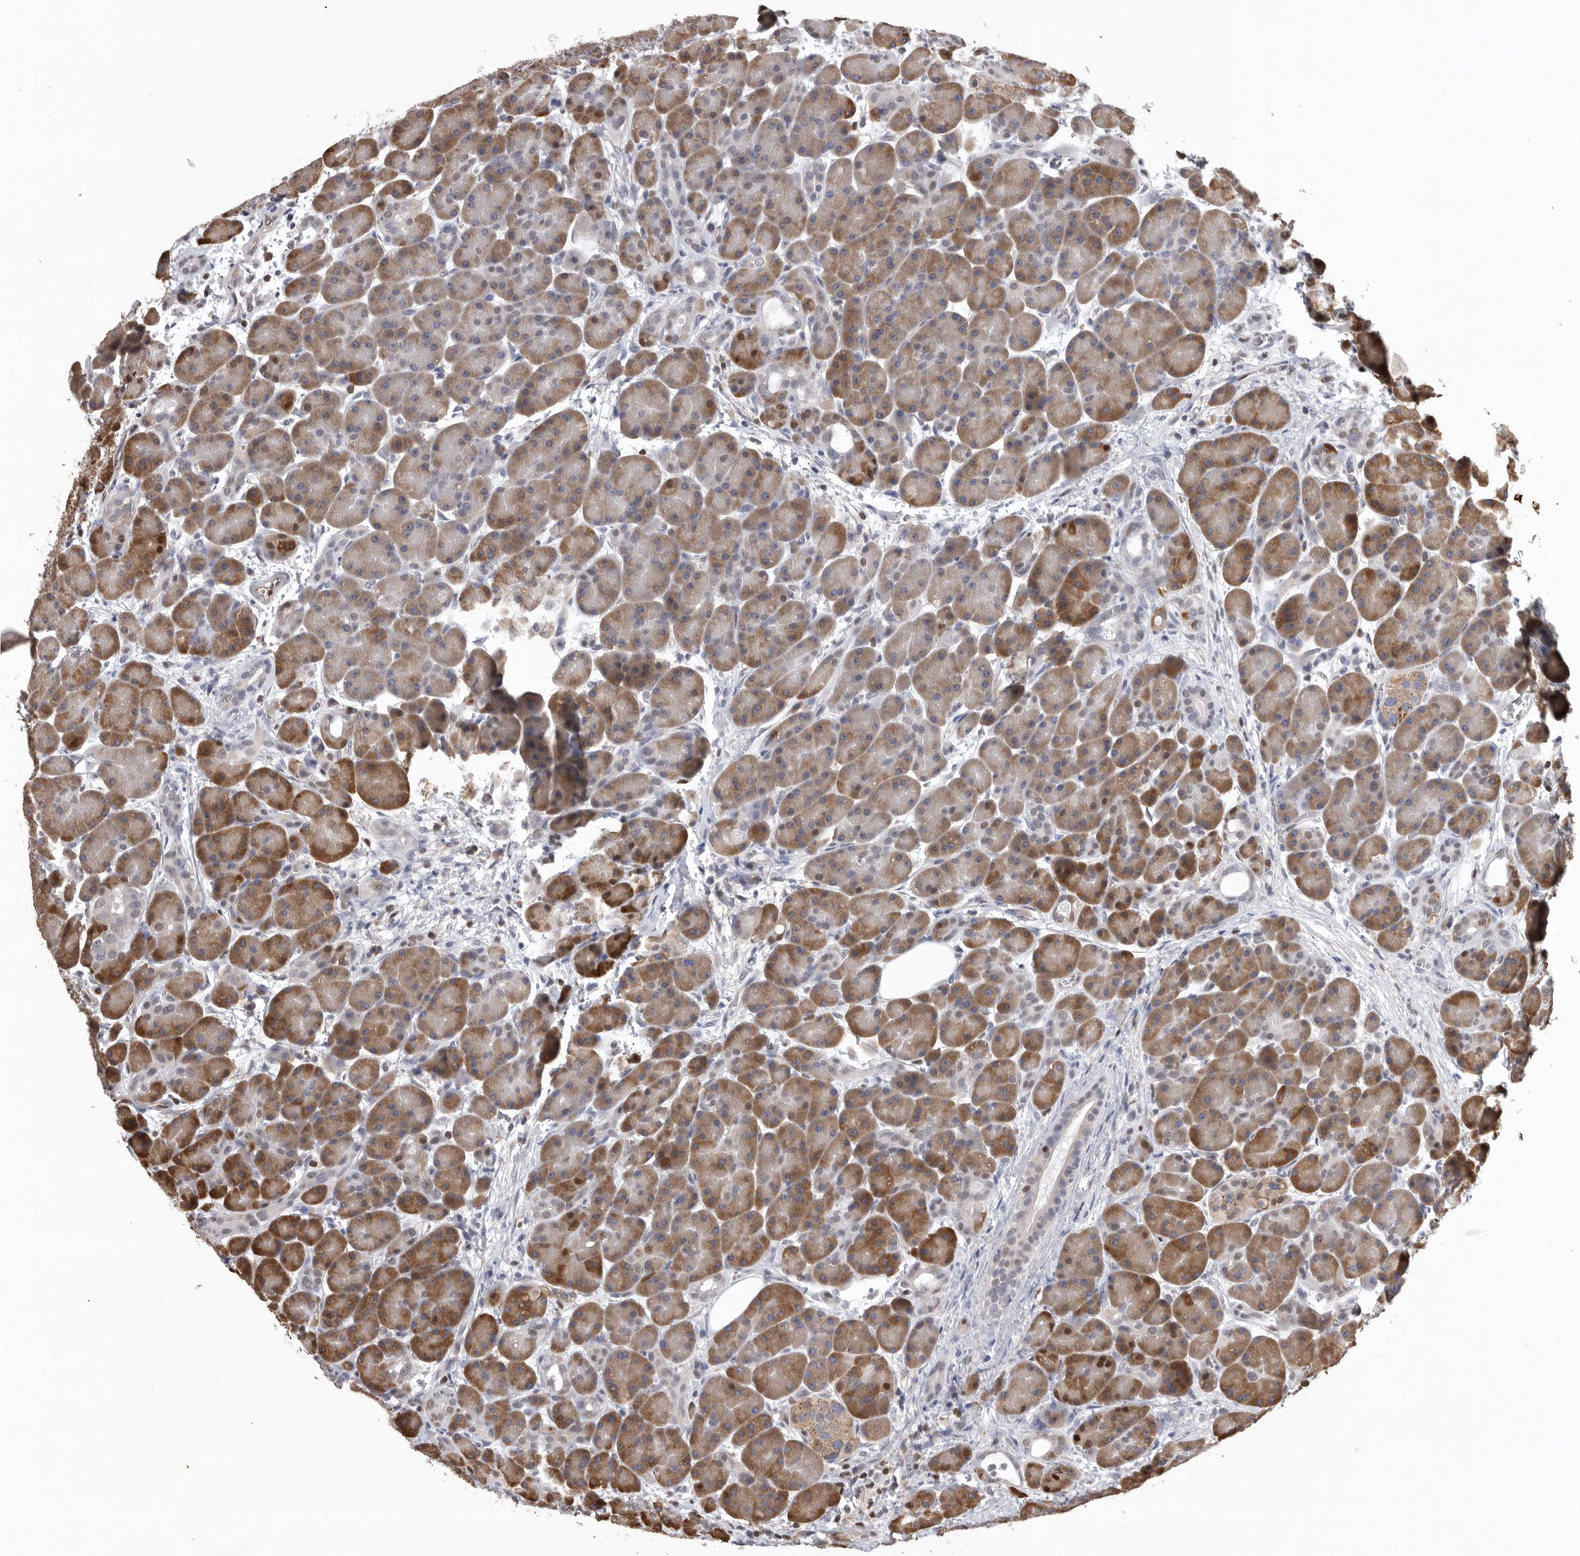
{"staining": {"intensity": "moderate", "quantity": ">75%", "location": "cytoplasmic/membranous,nuclear"}, "tissue": "pancreas", "cell_type": "Exocrine glandular cells", "image_type": "normal", "snomed": [{"axis": "morphology", "description": "Normal tissue, NOS"}, {"axis": "topography", "description": "Pancreas"}], "caption": "Approximately >75% of exocrine glandular cells in benign pancreas show moderate cytoplasmic/membranous,nuclear protein expression as visualized by brown immunohistochemical staining.", "gene": "PDCD4", "patient": {"sex": "male", "age": 63}}